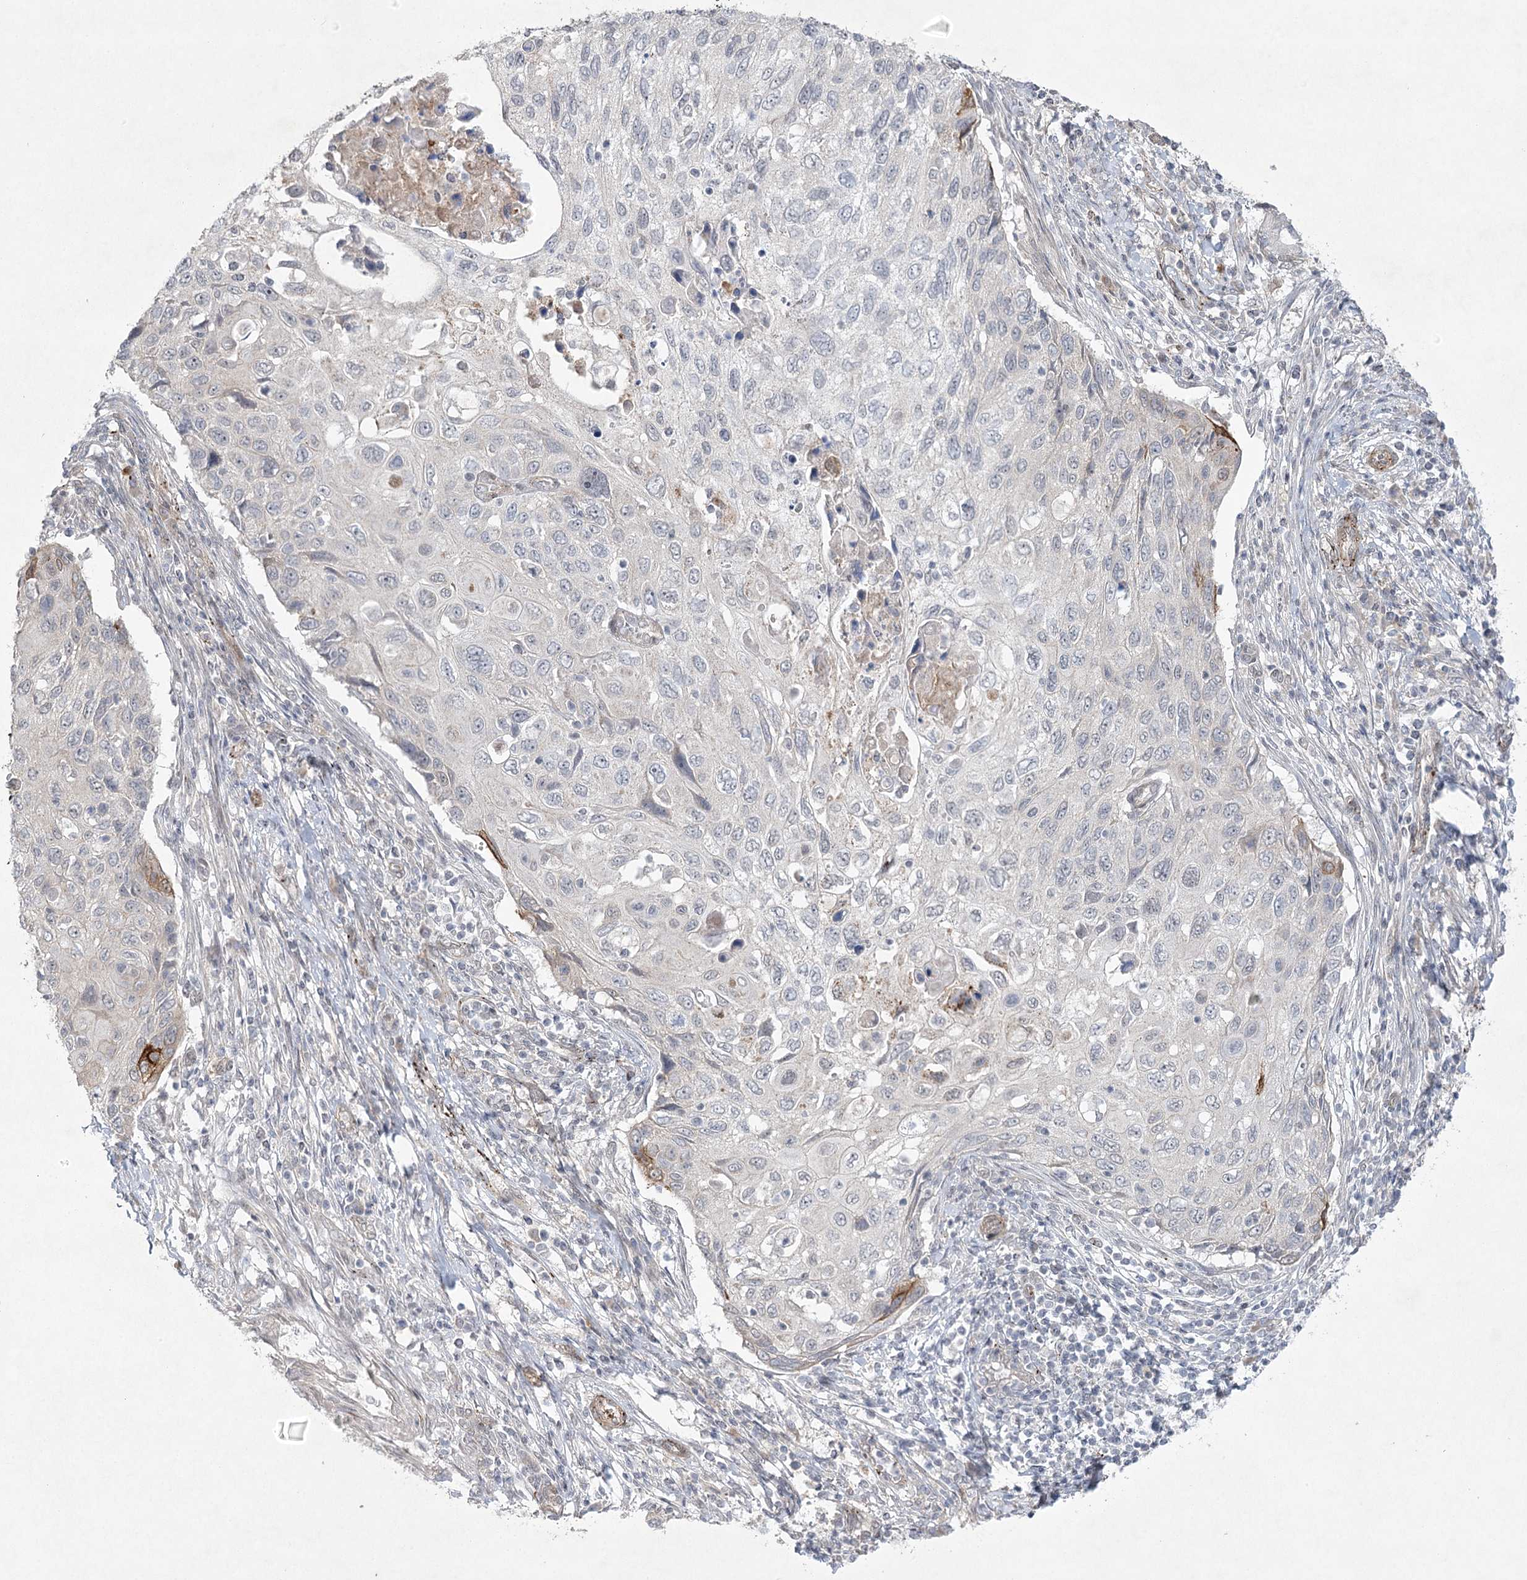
{"staining": {"intensity": "strong", "quantity": "<25%", "location": "cytoplasmic/membranous"}, "tissue": "cervical cancer", "cell_type": "Tumor cells", "image_type": "cancer", "snomed": [{"axis": "morphology", "description": "Squamous cell carcinoma, NOS"}, {"axis": "topography", "description": "Cervix"}], "caption": "Immunohistochemistry (IHC) micrograph of cervical squamous cell carcinoma stained for a protein (brown), which displays medium levels of strong cytoplasmic/membranous positivity in about <25% of tumor cells.", "gene": "AMTN", "patient": {"sex": "female", "age": 70}}